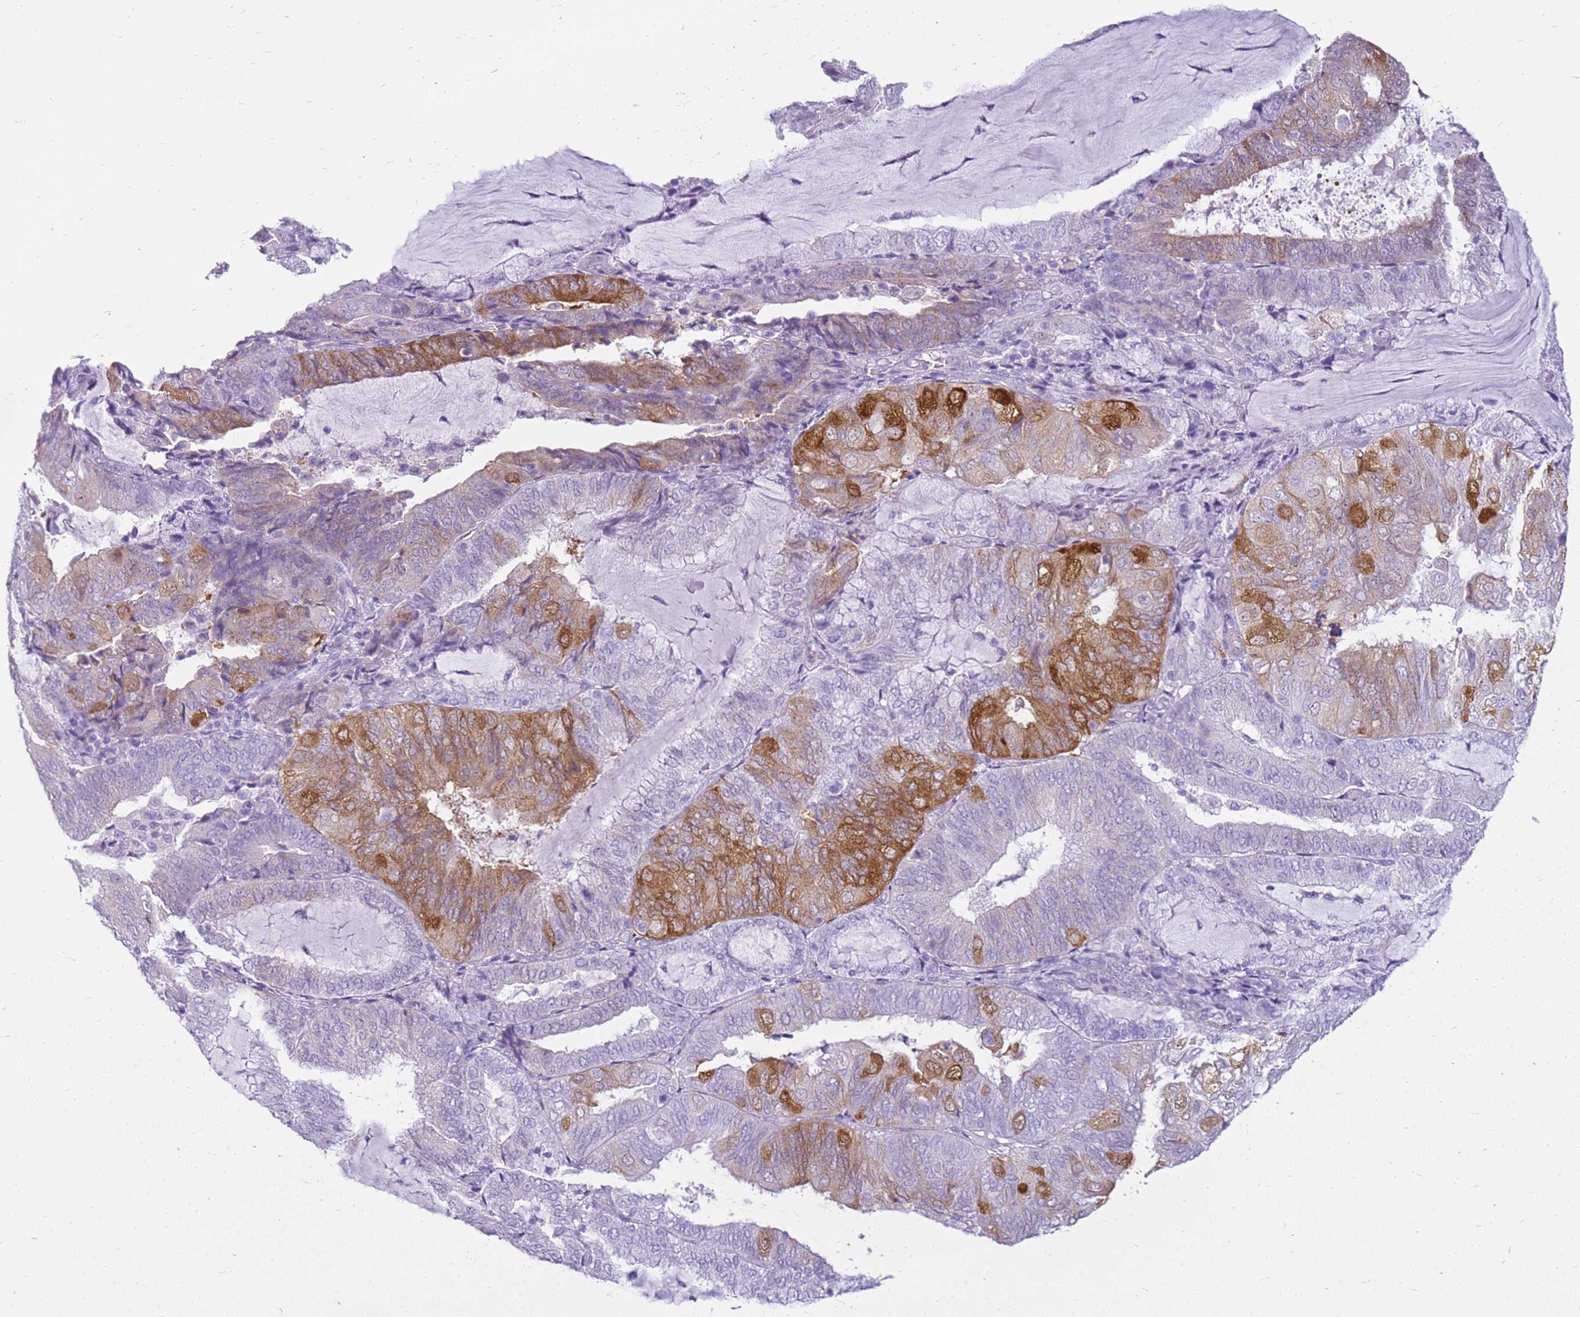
{"staining": {"intensity": "moderate", "quantity": "<25%", "location": "cytoplasmic/membranous"}, "tissue": "endometrial cancer", "cell_type": "Tumor cells", "image_type": "cancer", "snomed": [{"axis": "morphology", "description": "Adenocarcinoma, NOS"}, {"axis": "topography", "description": "Endometrium"}], "caption": "Immunohistochemistry micrograph of neoplastic tissue: human endometrial adenocarcinoma stained using immunohistochemistry displays low levels of moderate protein expression localized specifically in the cytoplasmic/membranous of tumor cells, appearing as a cytoplasmic/membranous brown color.", "gene": "HSPB1", "patient": {"sex": "female", "age": 81}}